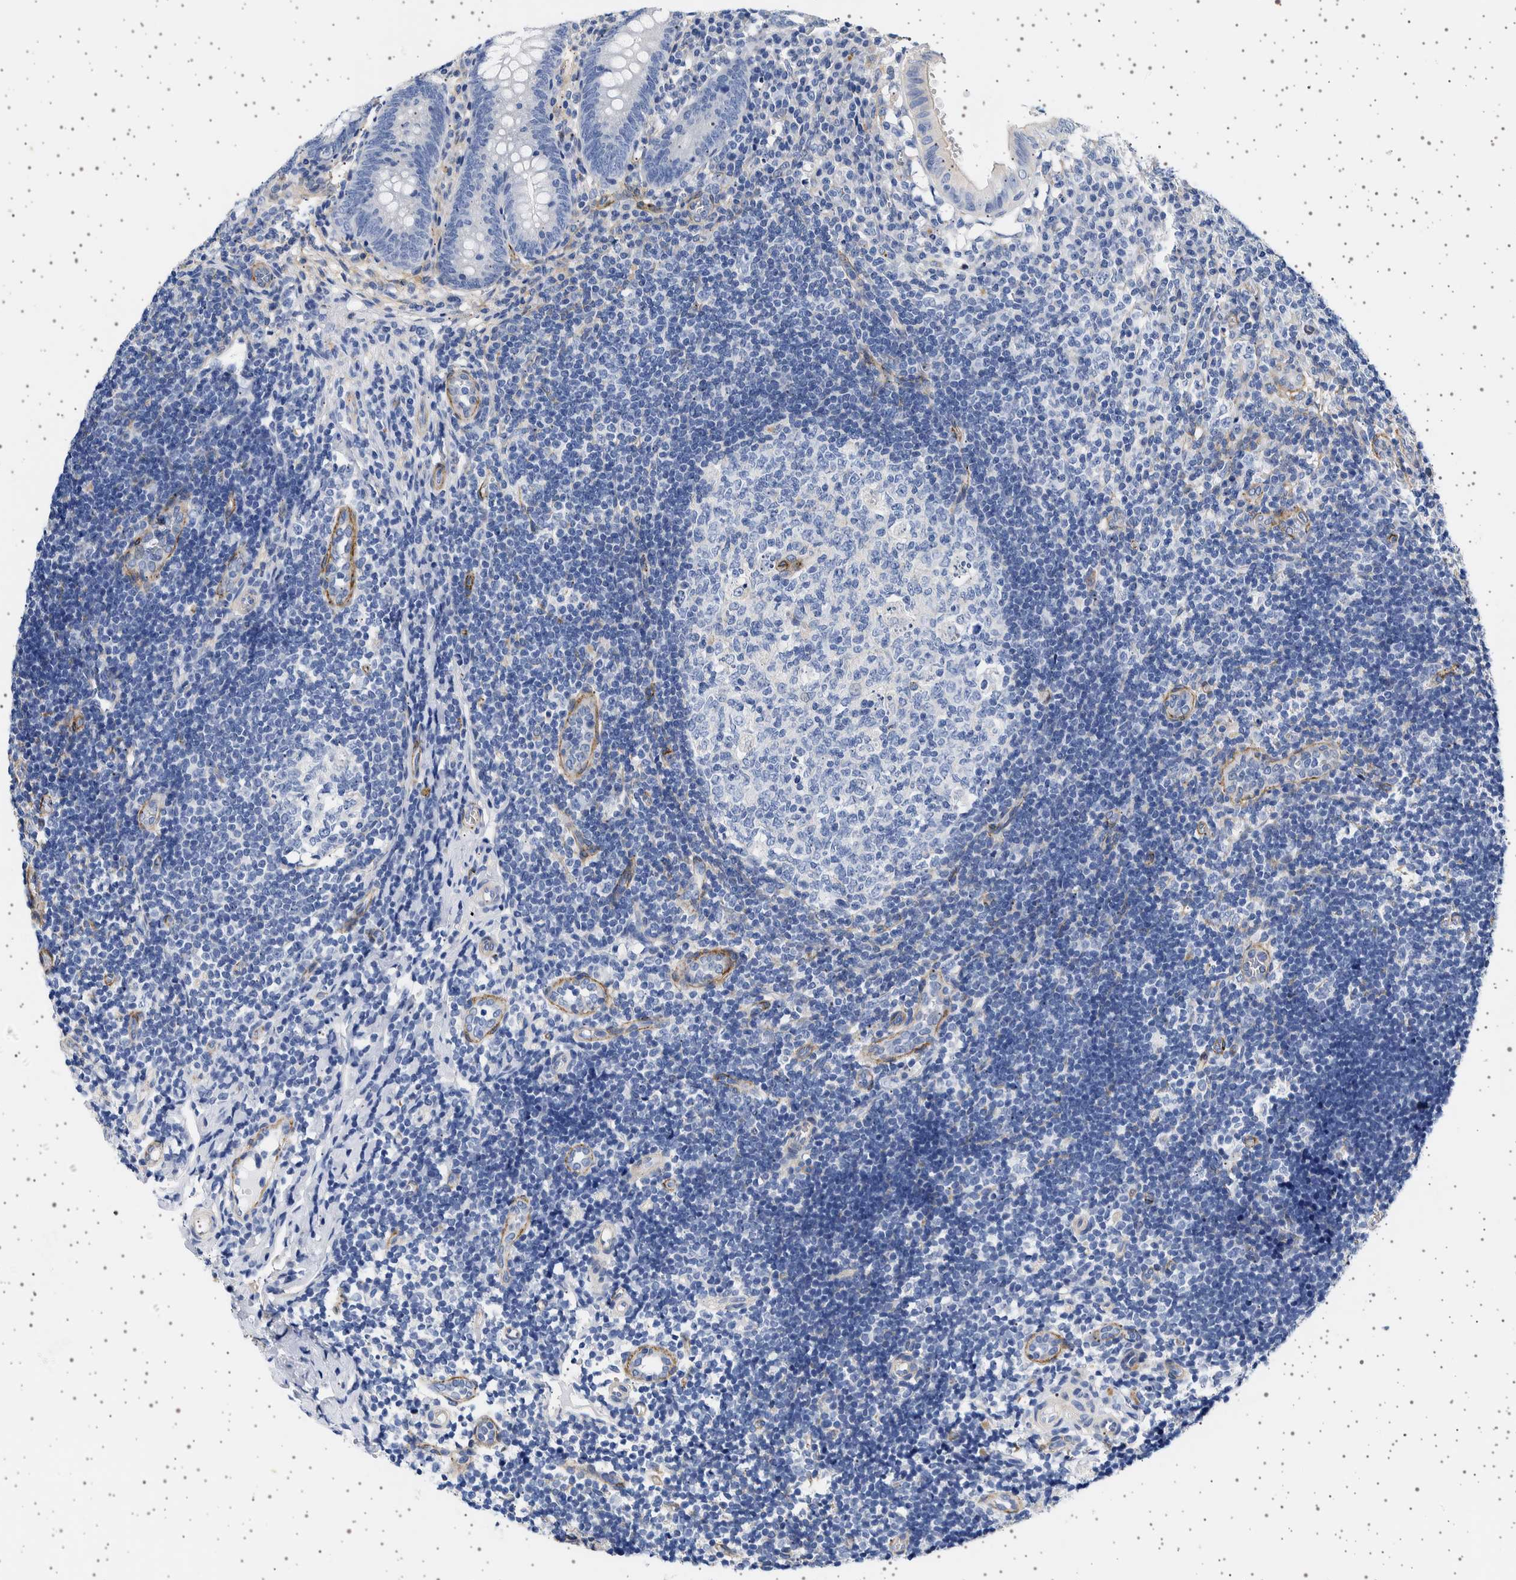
{"staining": {"intensity": "negative", "quantity": "none", "location": "none"}, "tissue": "appendix", "cell_type": "Glandular cells", "image_type": "normal", "snomed": [{"axis": "morphology", "description": "Normal tissue, NOS"}, {"axis": "topography", "description": "Appendix"}], "caption": "DAB (3,3'-diaminobenzidine) immunohistochemical staining of benign appendix displays no significant staining in glandular cells. Nuclei are stained in blue.", "gene": "SEPTIN4", "patient": {"sex": "male", "age": 8}}